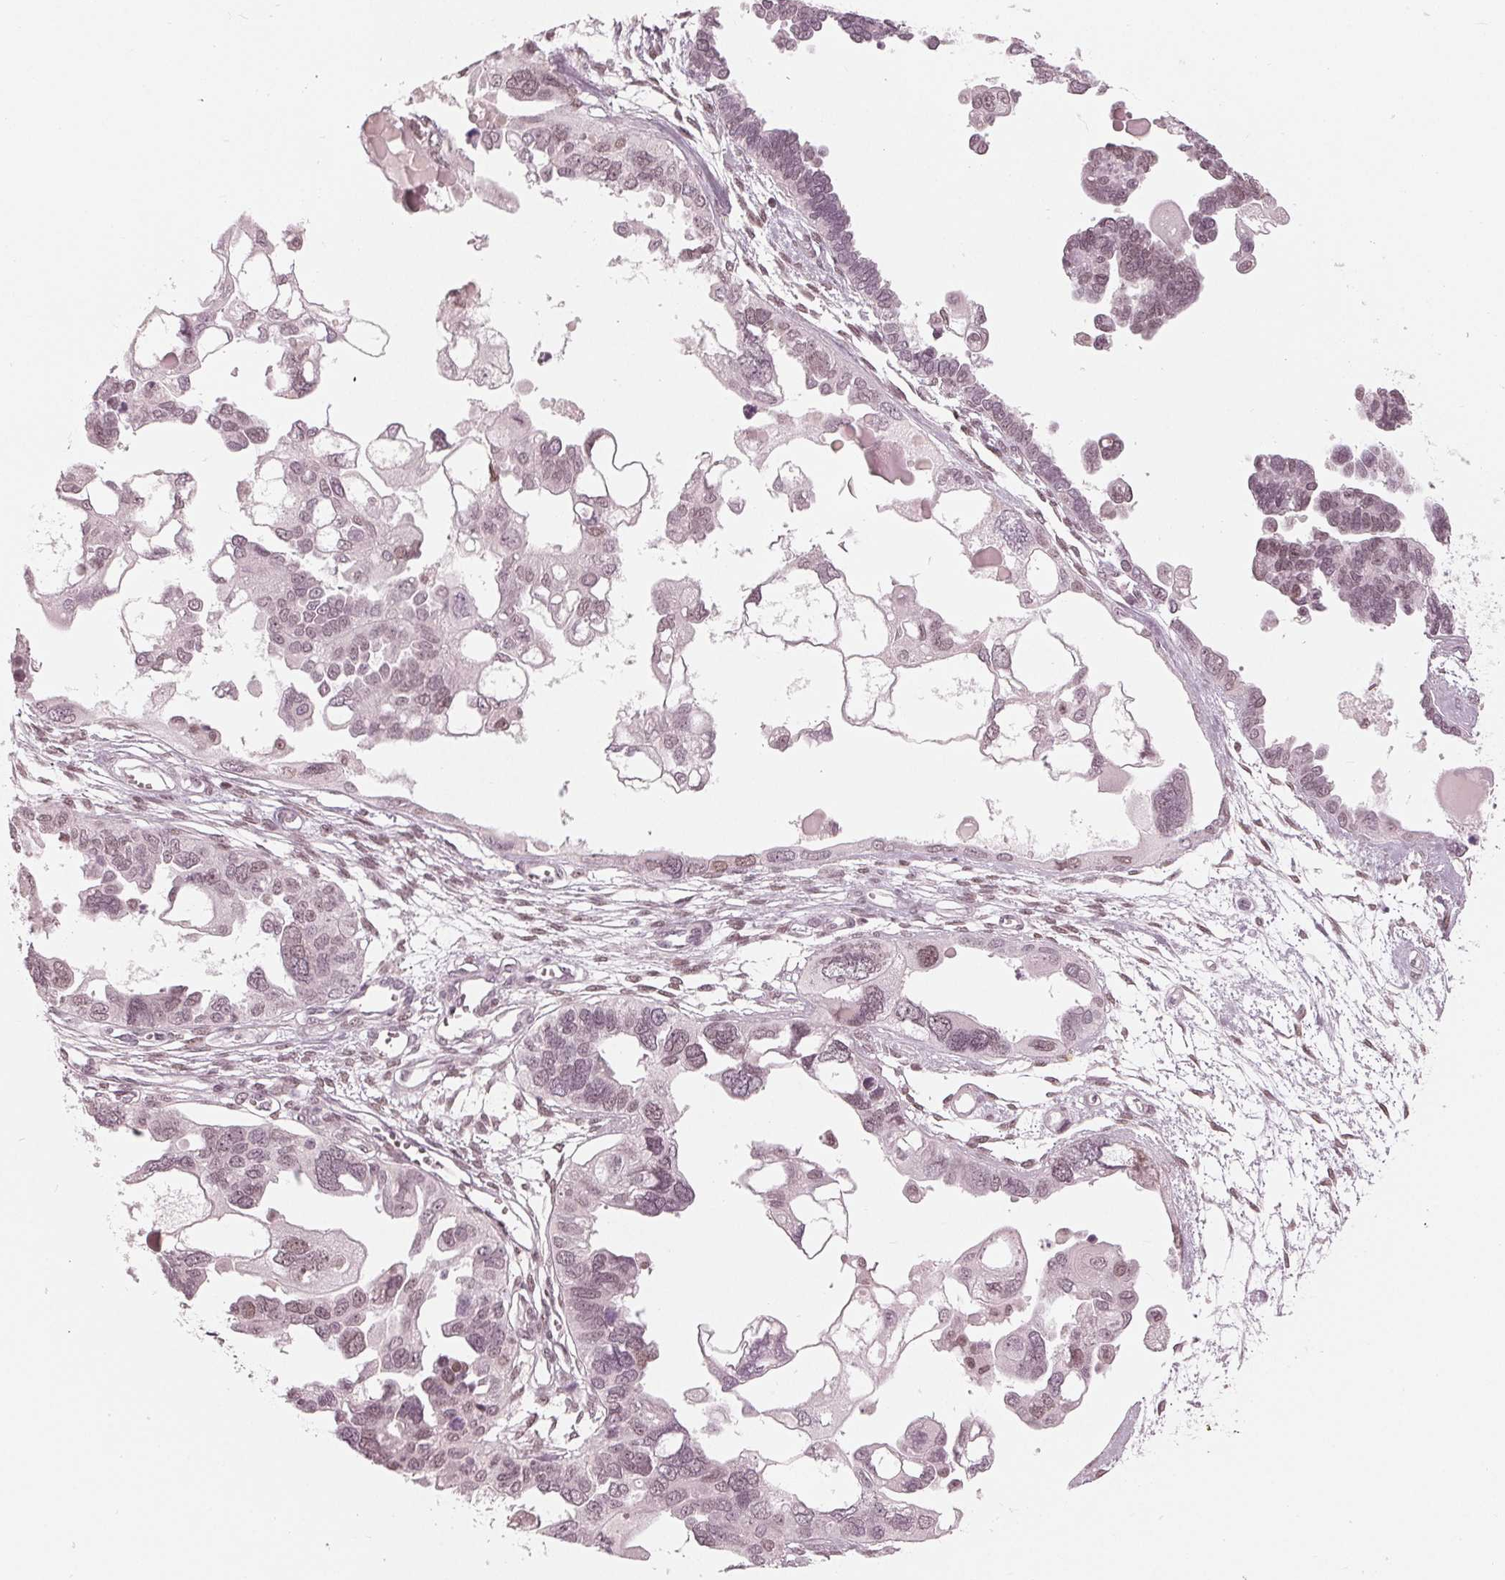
{"staining": {"intensity": "weak", "quantity": "25%-75%", "location": "nuclear"}, "tissue": "ovarian cancer", "cell_type": "Tumor cells", "image_type": "cancer", "snomed": [{"axis": "morphology", "description": "Cystadenocarcinoma, serous, NOS"}, {"axis": "topography", "description": "Ovary"}], "caption": "Human ovarian cancer (serous cystadenocarcinoma) stained with a brown dye shows weak nuclear positive expression in approximately 25%-75% of tumor cells.", "gene": "DNMT3L", "patient": {"sex": "female", "age": 51}}